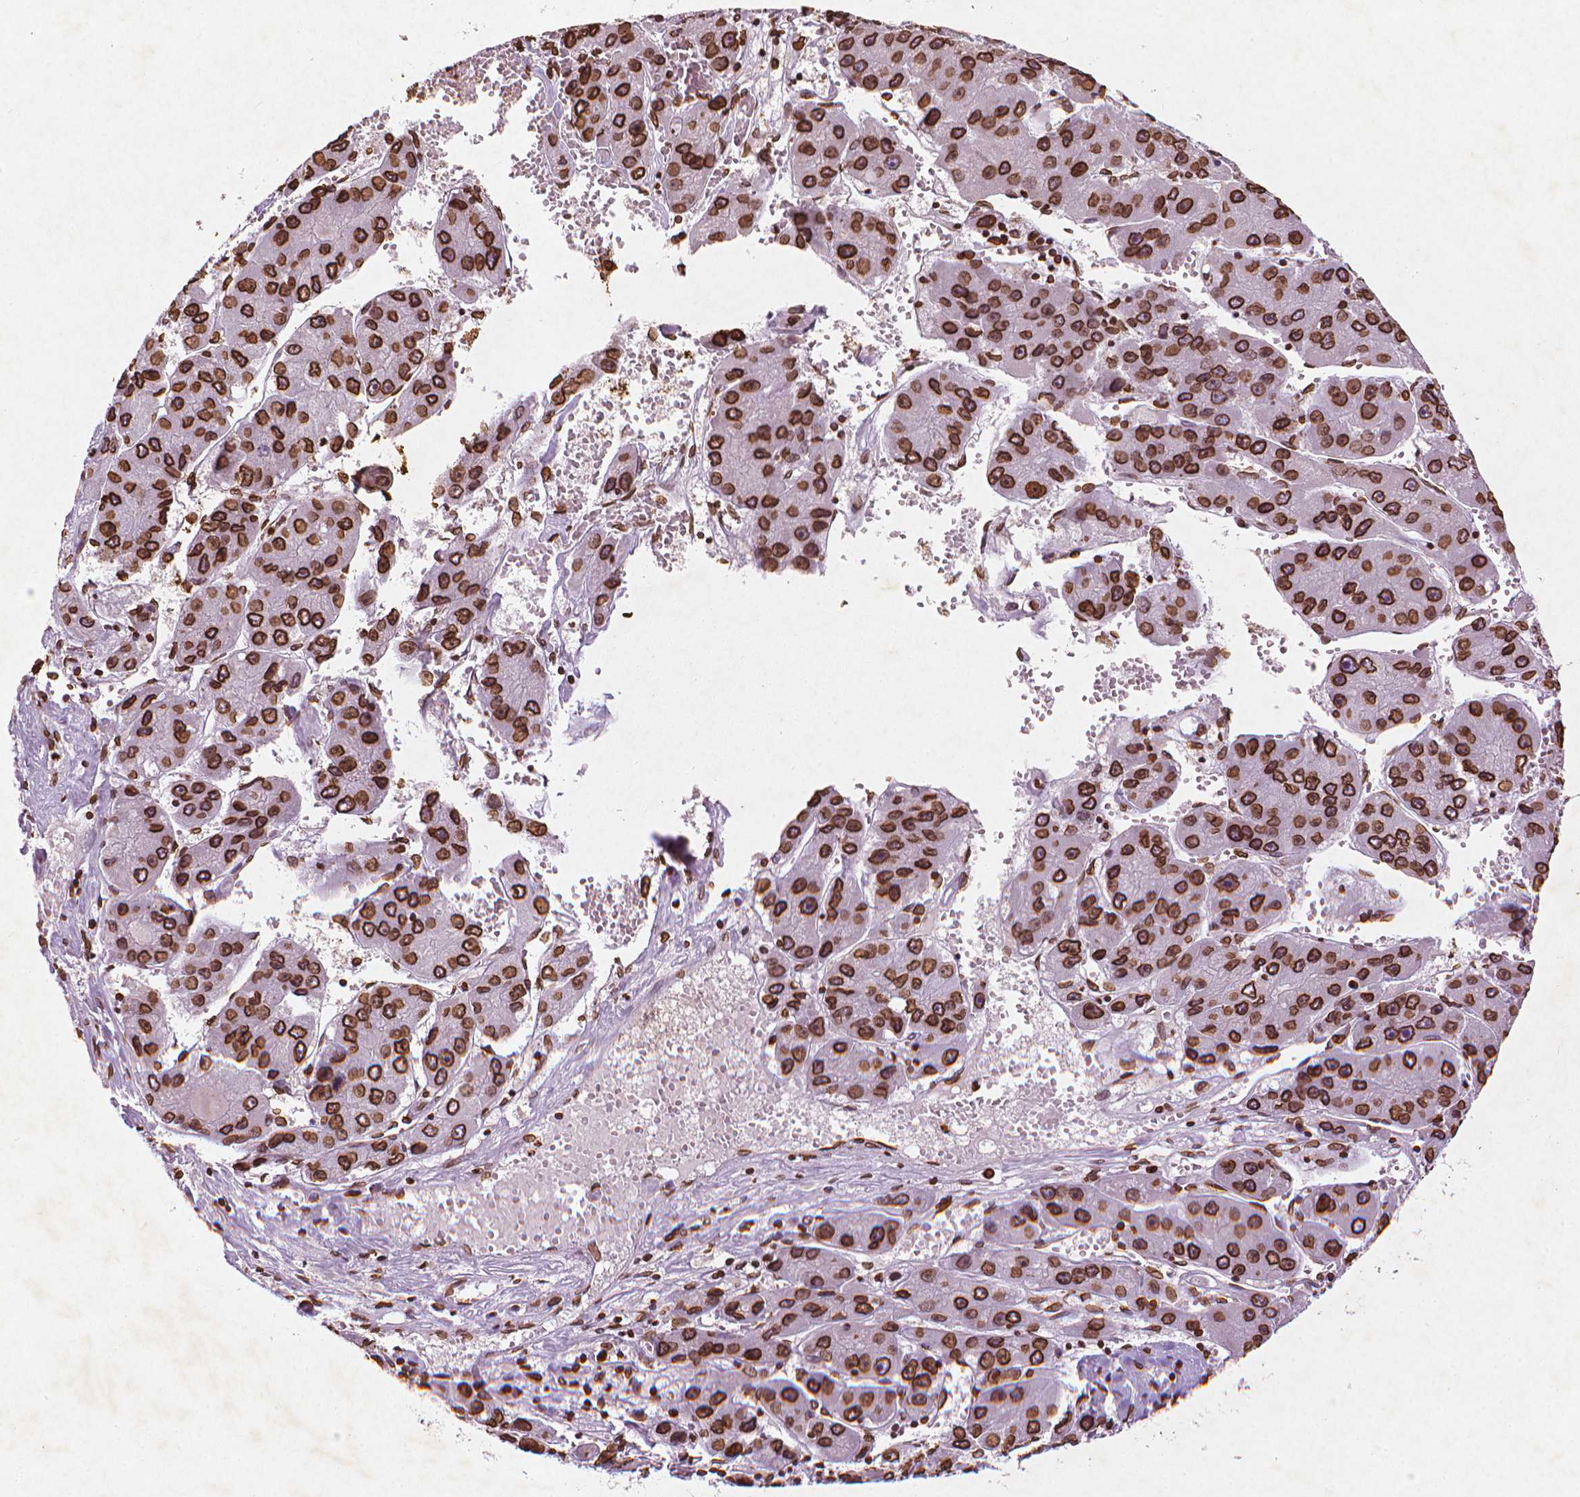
{"staining": {"intensity": "strong", "quantity": ">75%", "location": "cytoplasmic/membranous,nuclear"}, "tissue": "liver cancer", "cell_type": "Tumor cells", "image_type": "cancer", "snomed": [{"axis": "morphology", "description": "Carcinoma, Hepatocellular, NOS"}, {"axis": "topography", "description": "Liver"}], "caption": "Human hepatocellular carcinoma (liver) stained with a protein marker displays strong staining in tumor cells.", "gene": "LMNB1", "patient": {"sex": "female", "age": 61}}